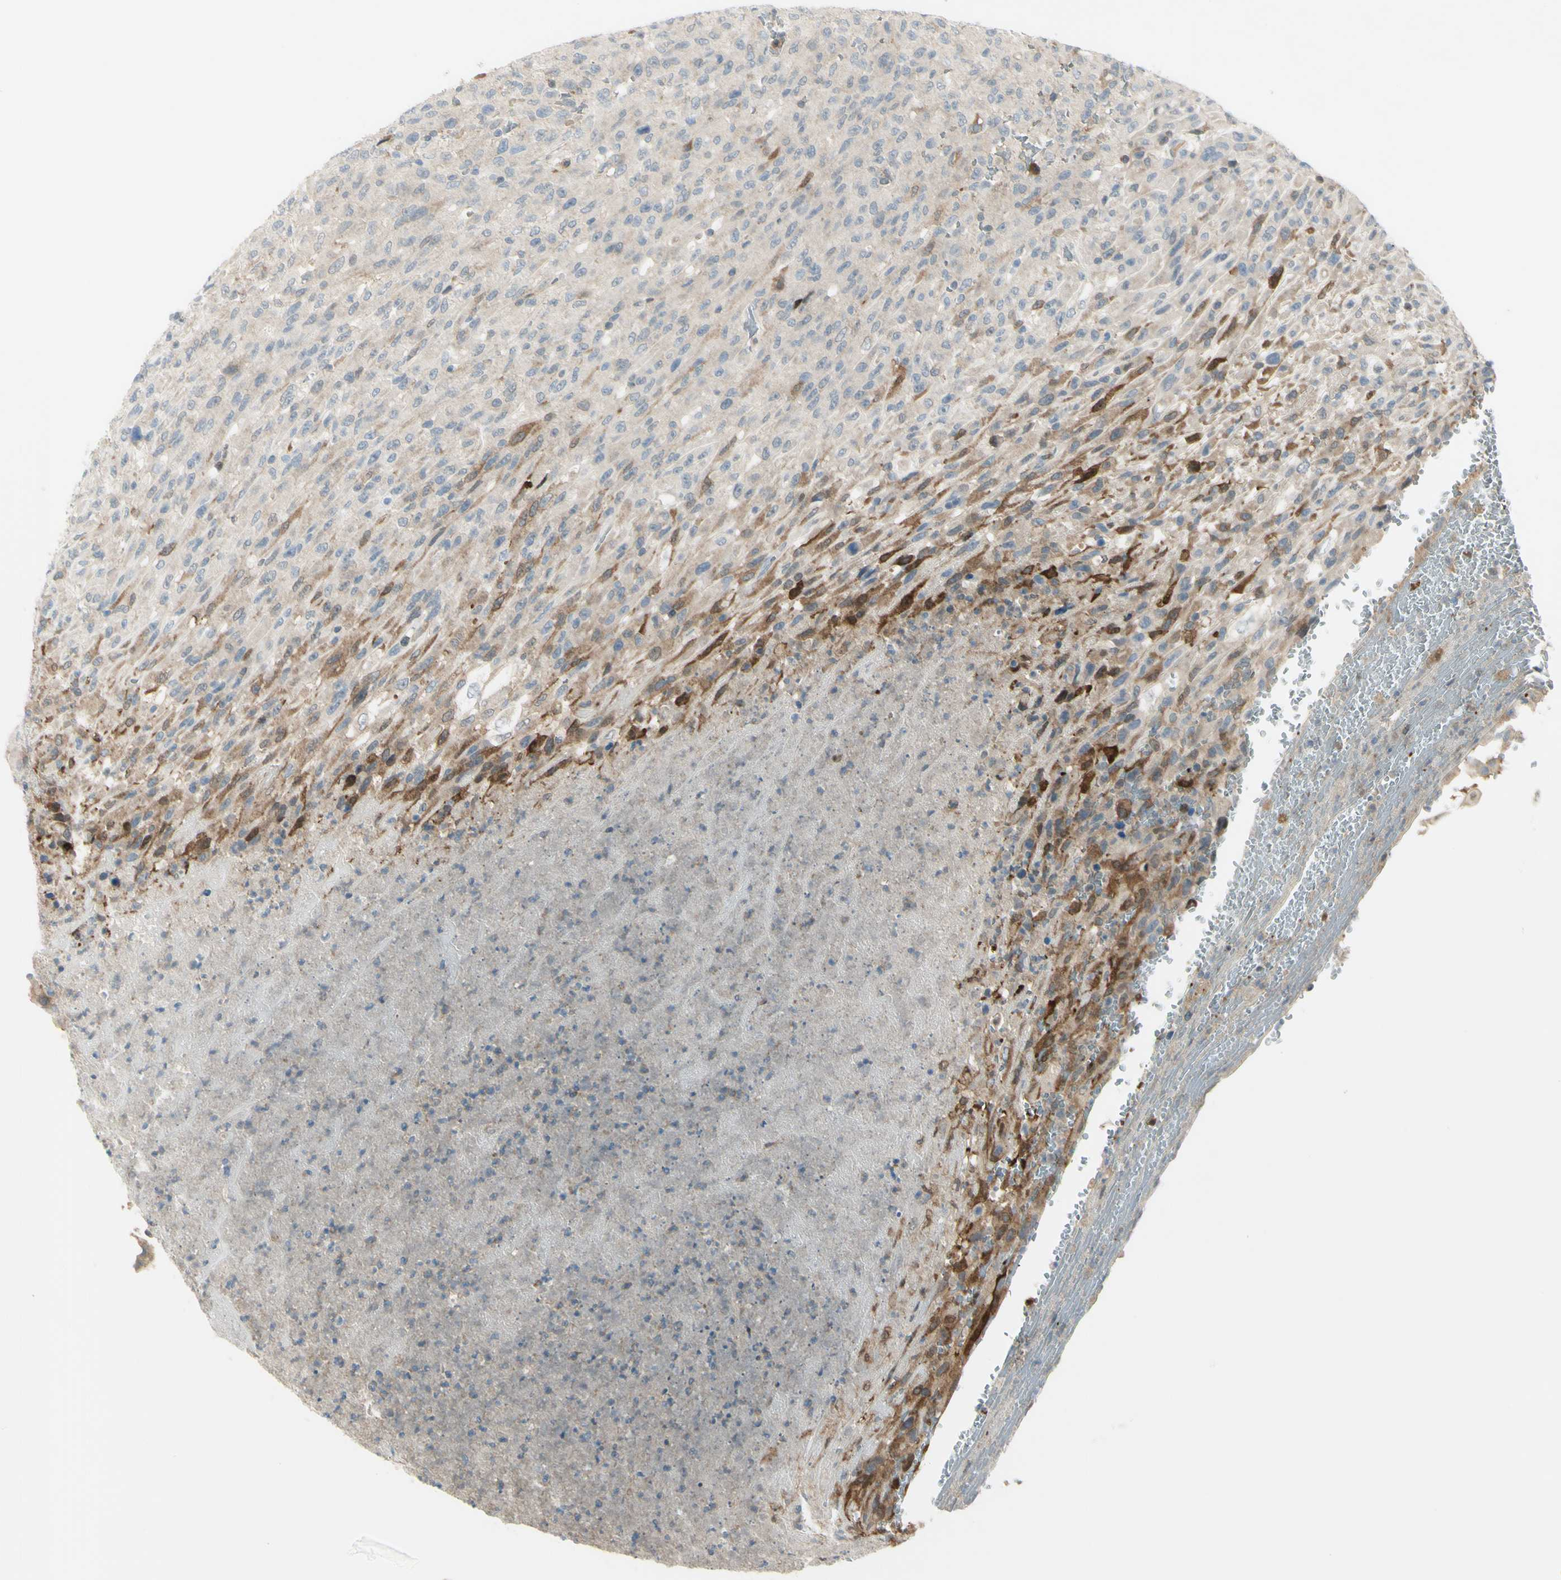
{"staining": {"intensity": "moderate", "quantity": "25%-75%", "location": "cytoplasmic/membranous"}, "tissue": "urothelial cancer", "cell_type": "Tumor cells", "image_type": "cancer", "snomed": [{"axis": "morphology", "description": "Urothelial carcinoma, High grade"}, {"axis": "topography", "description": "Urinary bladder"}], "caption": "A medium amount of moderate cytoplasmic/membranous positivity is present in about 25%-75% of tumor cells in urothelial carcinoma (high-grade) tissue.", "gene": "C1orf159", "patient": {"sex": "male", "age": 66}}